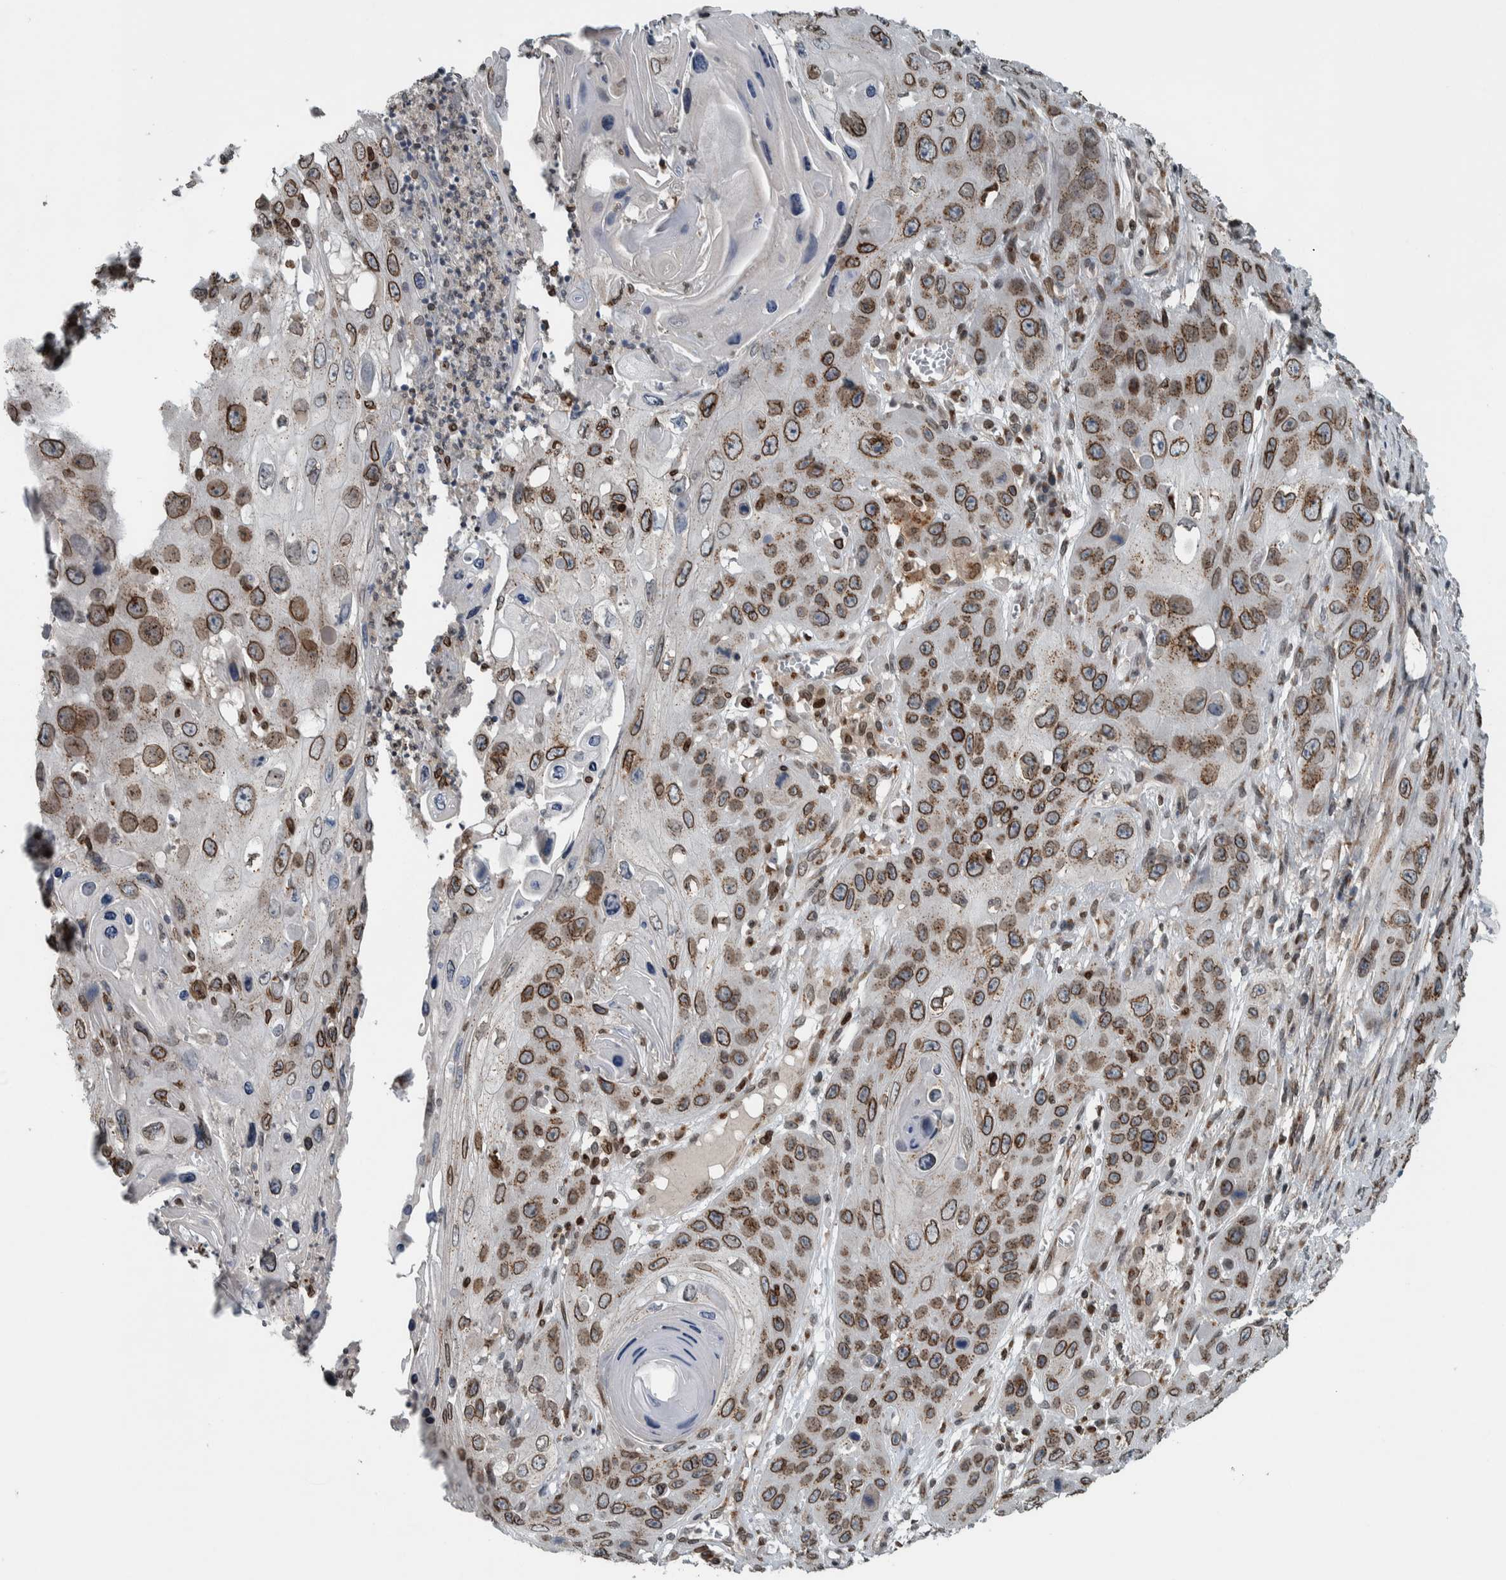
{"staining": {"intensity": "moderate", "quantity": ">75%", "location": "cytoplasmic/membranous,nuclear"}, "tissue": "skin cancer", "cell_type": "Tumor cells", "image_type": "cancer", "snomed": [{"axis": "morphology", "description": "Squamous cell carcinoma, NOS"}, {"axis": "topography", "description": "Skin"}], "caption": "Skin cancer (squamous cell carcinoma) stained with IHC demonstrates moderate cytoplasmic/membranous and nuclear positivity in approximately >75% of tumor cells.", "gene": "FAM135B", "patient": {"sex": "male", "age": 55}}